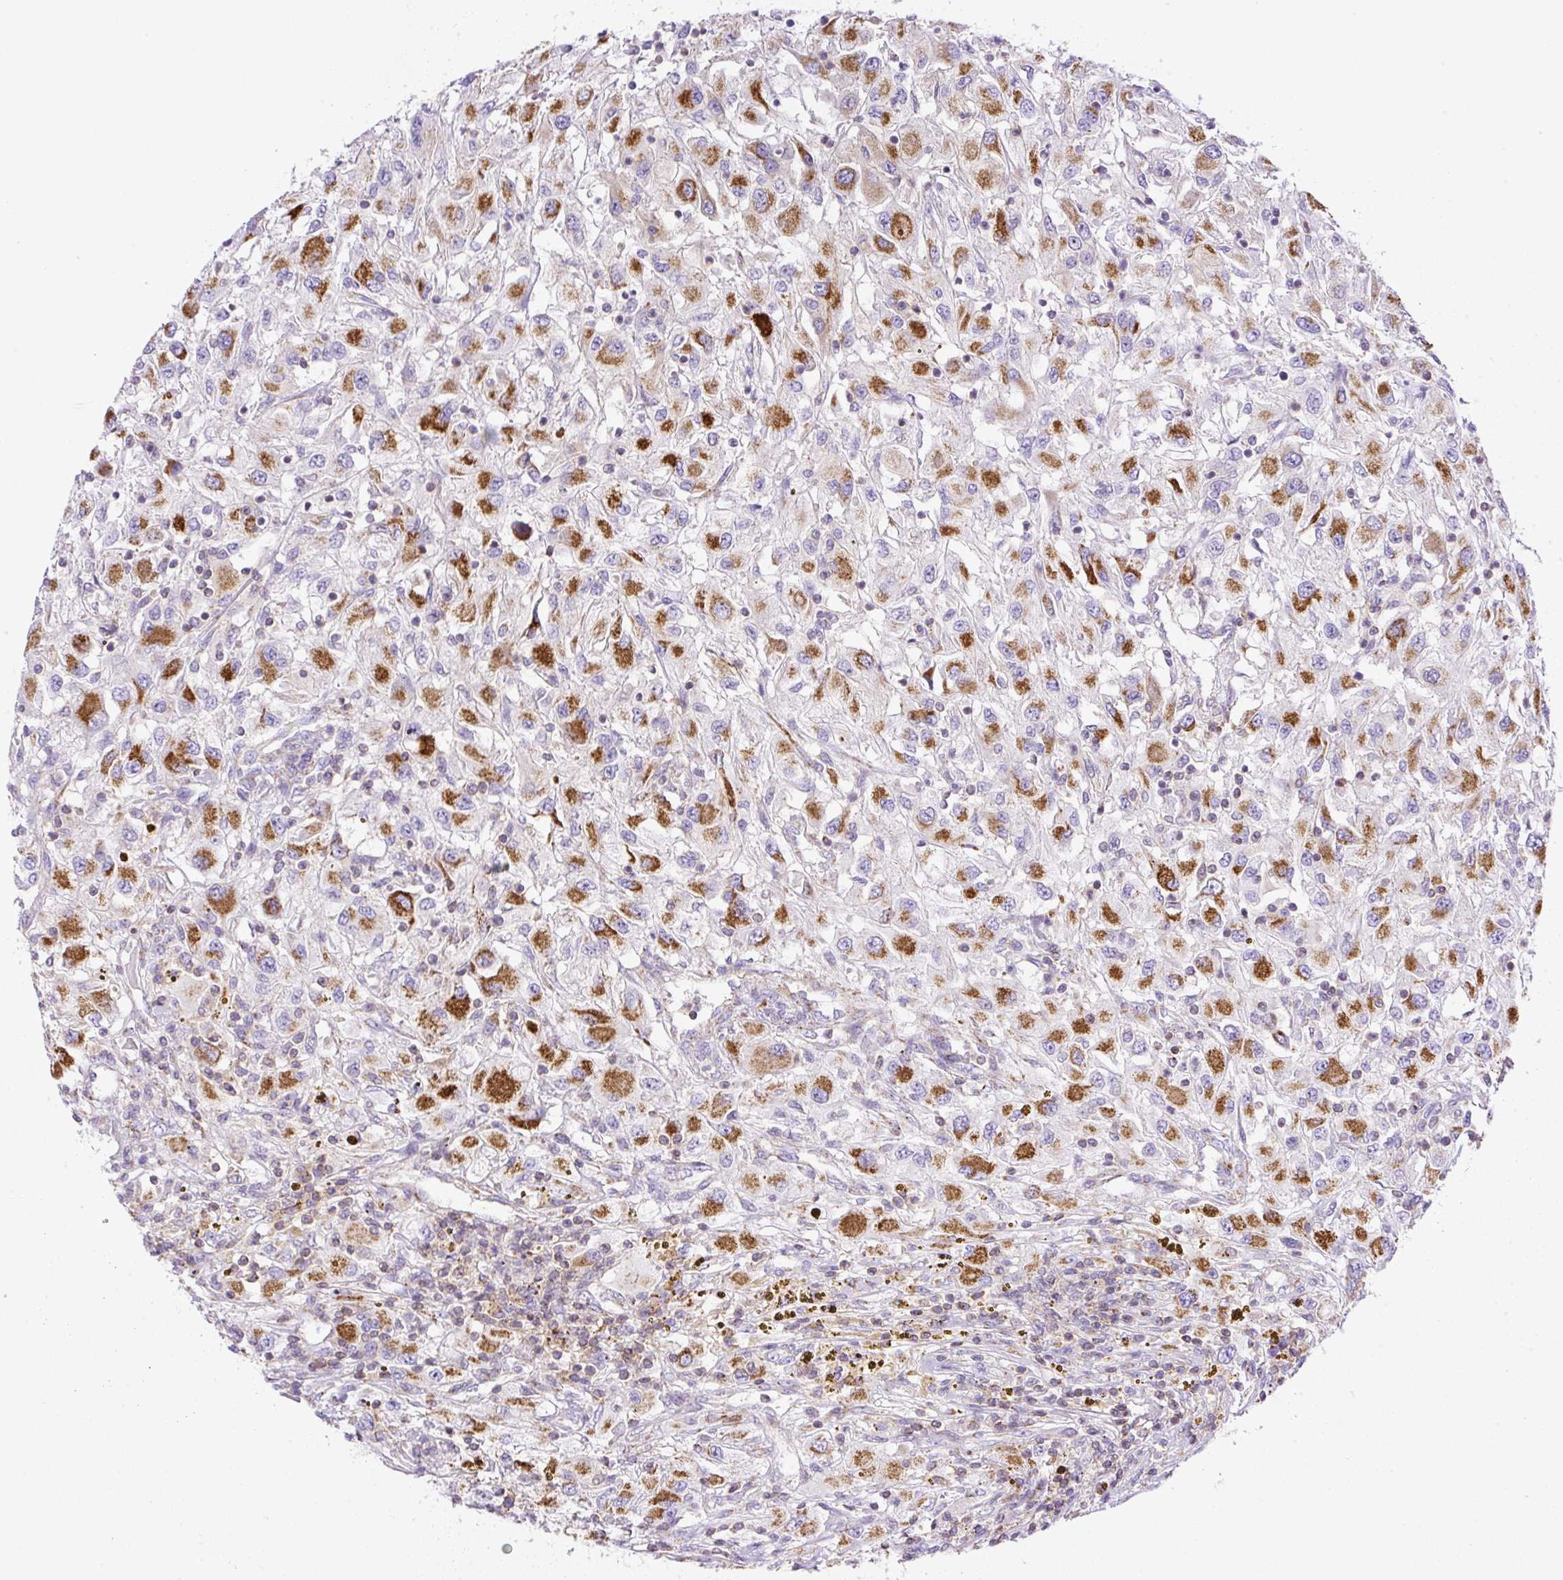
{"staining": {"intensity": "strong", "quantity": "25%-75%", "location": "cytoplasmic/membranous"}, "tissue": "renal cancer", "cell_type": "Tumor cells", "image_type": "cancer", "snomed": [{"axis": "morphology", "description": "Adenocarcinoma, NOS"}, {"axis": "topography", "description": "Kidney"}], "caption": "Renal cancer was stained to show a protein in brown. There is high levels of strong cytoplasmic/membranous positivity in approximately 25%-75% of tumor cells.", "gene": "NF1", "patient": {"sex": "female", "age": 67}}